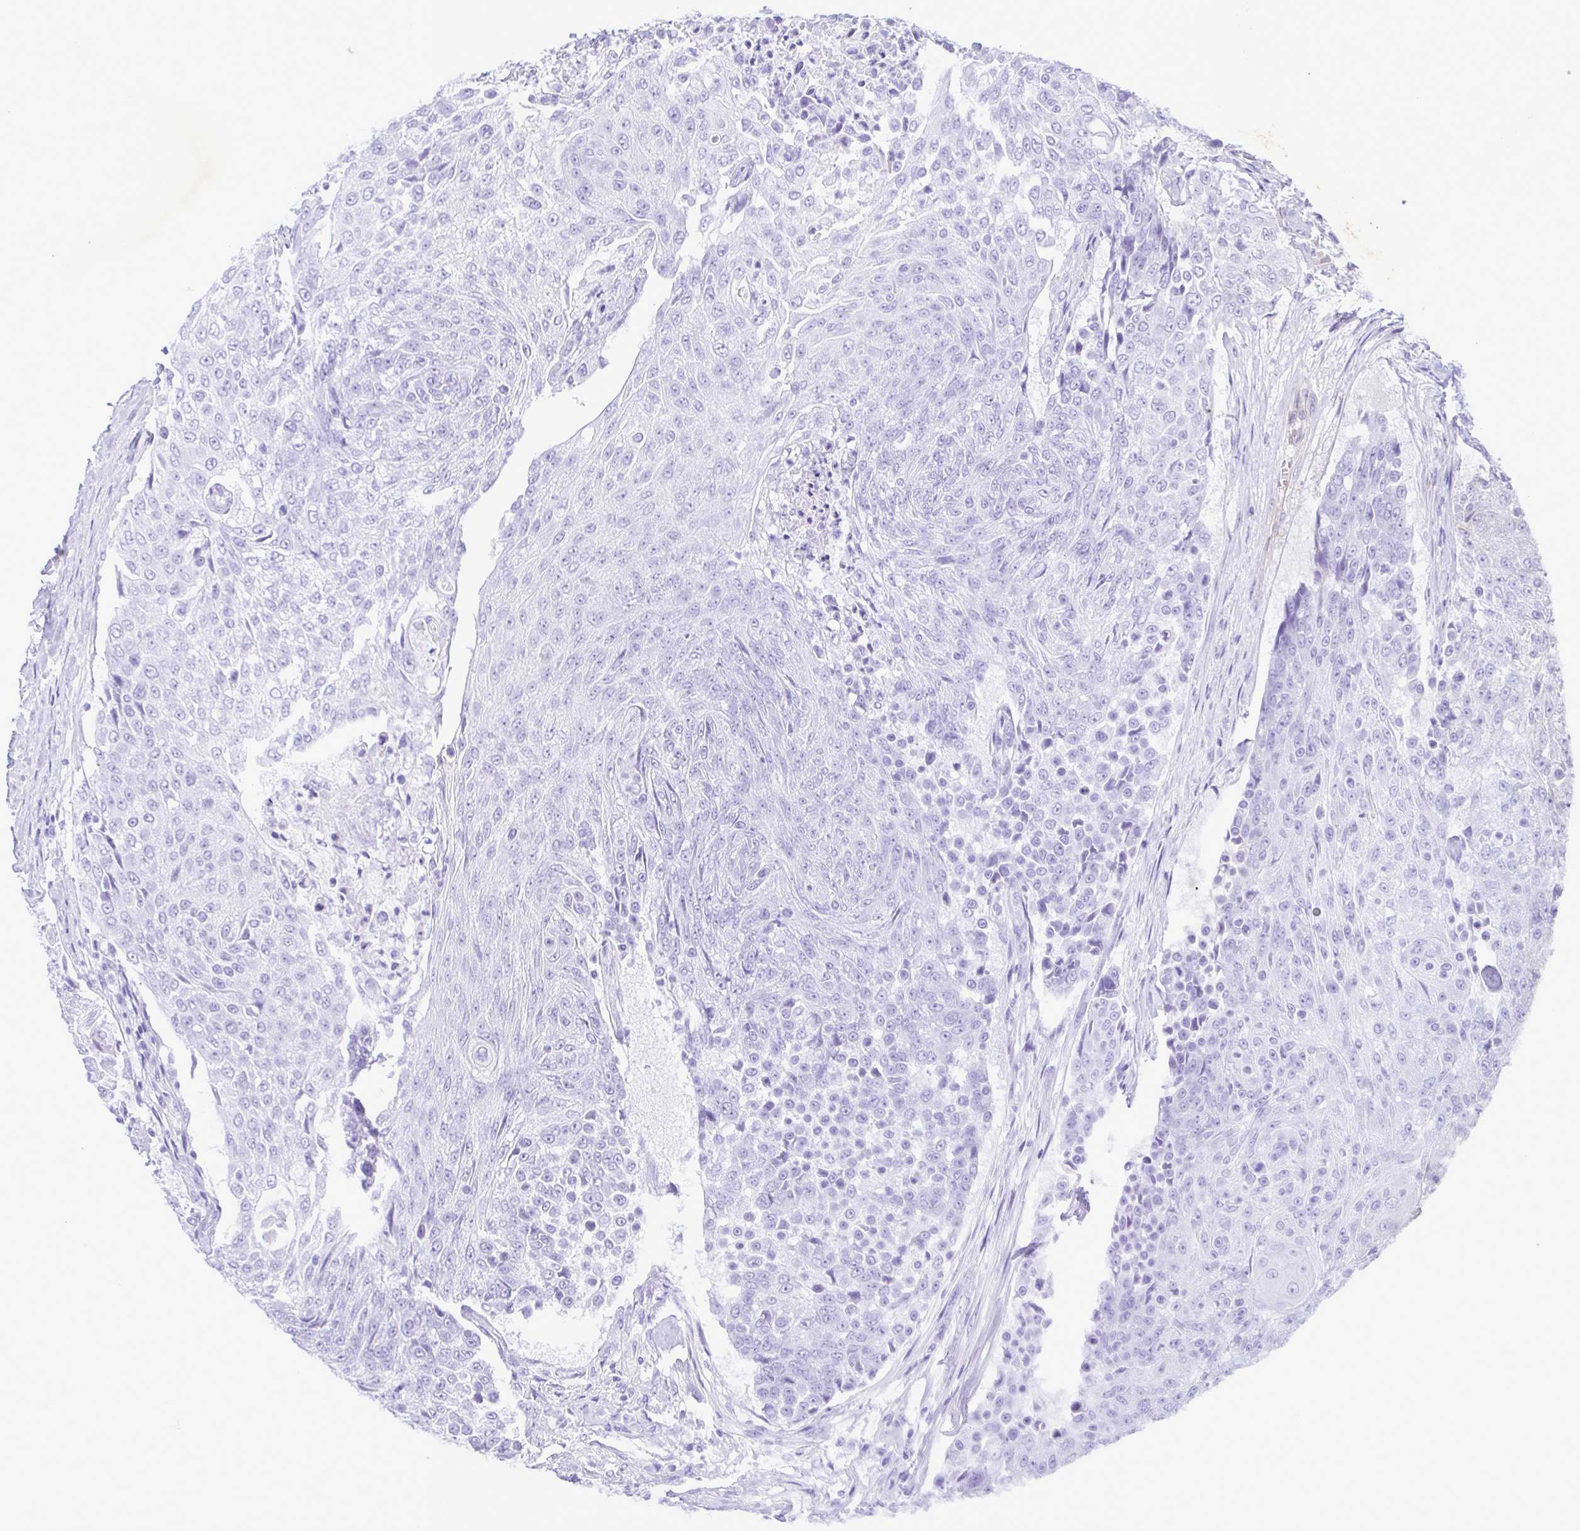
{"staining": {"intensity": "negative", "quantity": "none", "location": "none"}, "tissue": "urothelial cancer", "cell_type": "Tumor cells", "image_type": "cancer", "snomed": [{"axis": "morphology", "description": "Urothelial carcinoma, High grade"}, {"axis": "topography", "description": "Urinary bladder"}], "caption": "There is no significant staining in tumor cells of urothelial cancer.", "gene": "FLT1", "patient": {"sex": "female", "age": 63}}